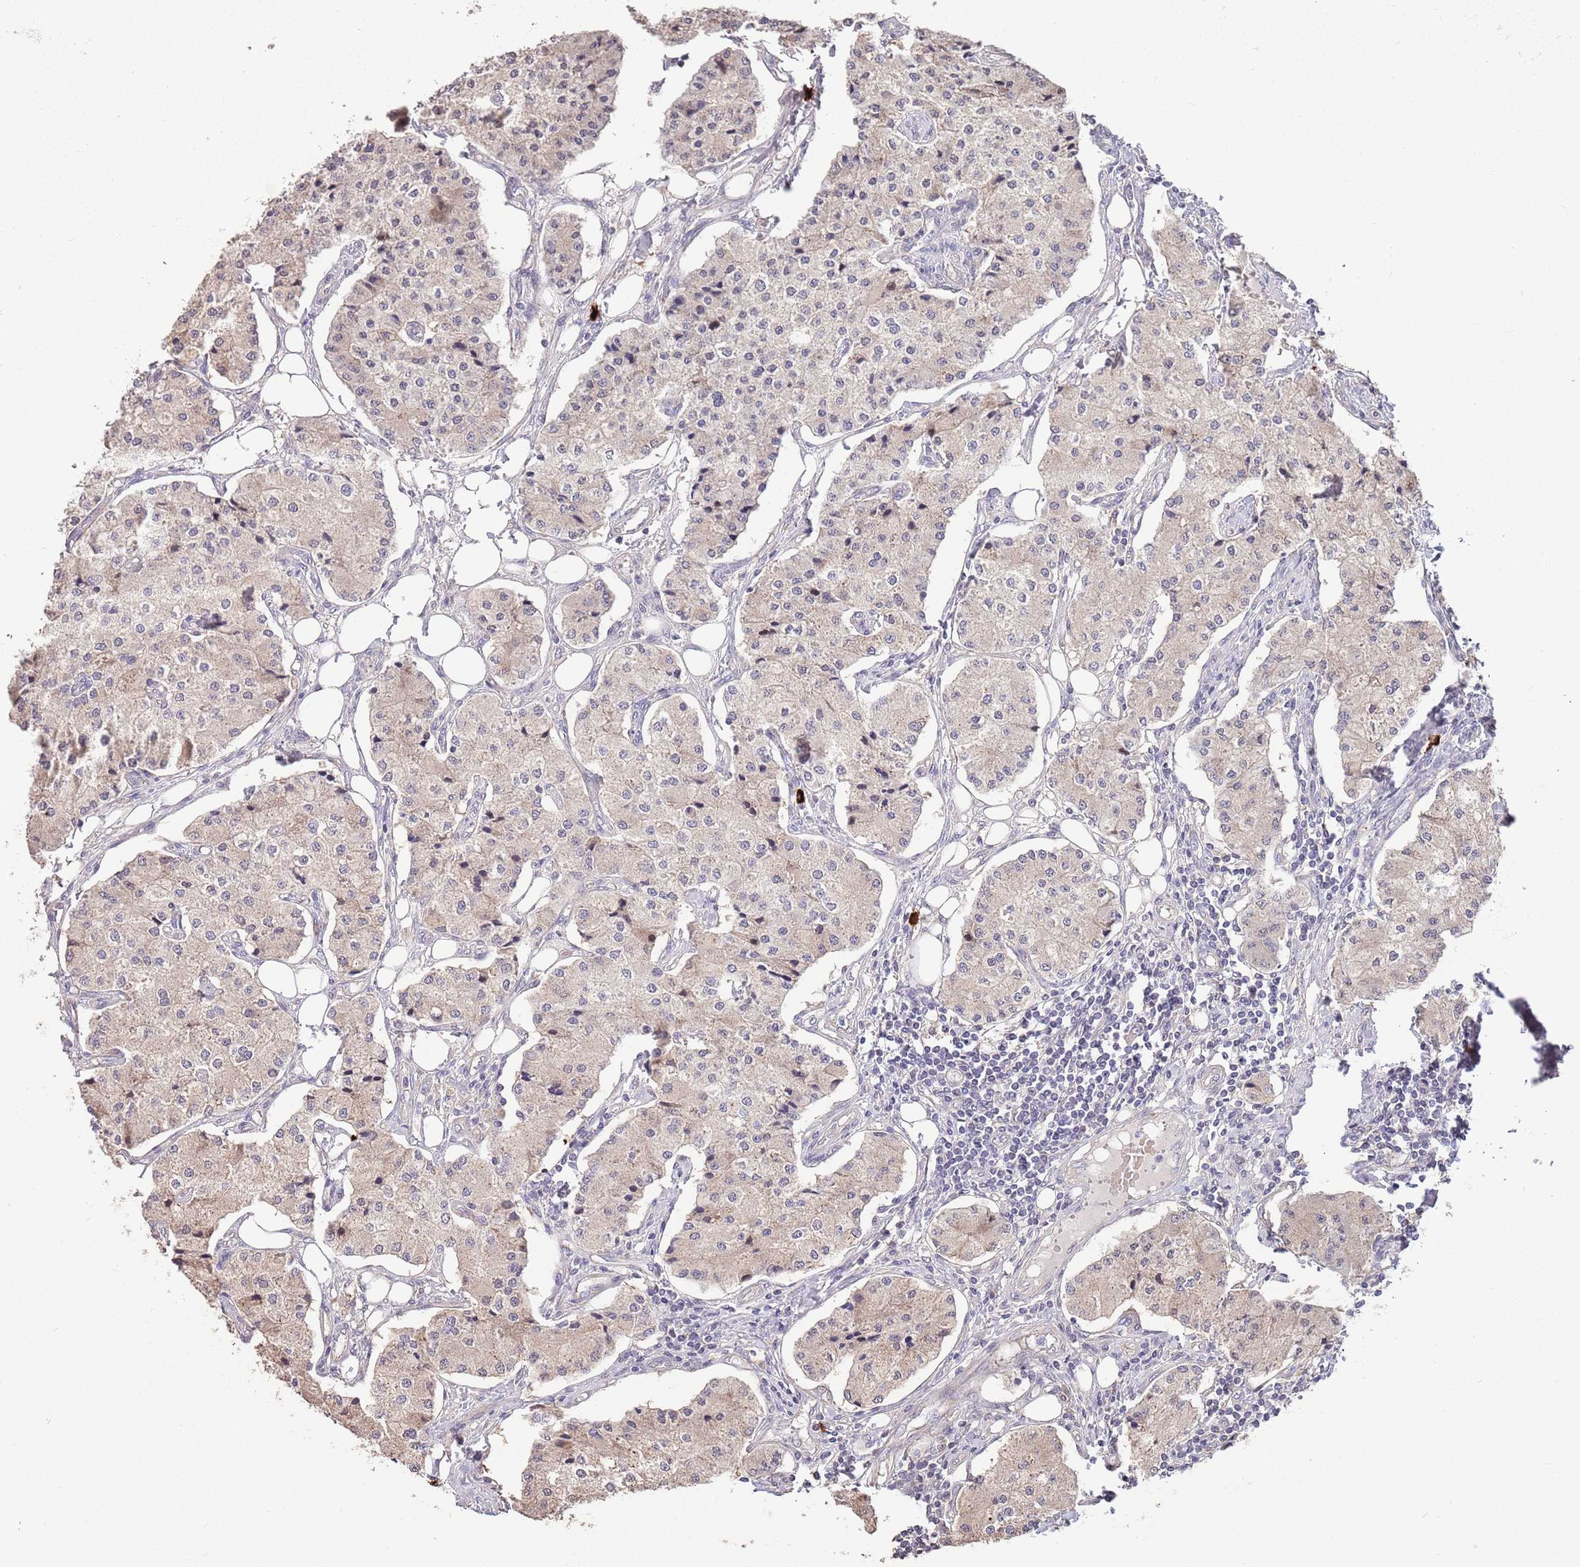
{"staining": {"intensity": "weak", "quantity": "25%-75%", "location": "cytoplasmic/membranous"}, "tissue": "carcinoid", "cell_type": "Tumor cells", "image_type": "cancer", "snomed": [{"axis": "morphology", "description": "Carcinoid, malignant, NOS"}, {"axis": "topography", "description": "Colon"}], "caption": "Immunohistochemistry of human carcinoid (malignant) exhibits low levels of weak cytoplasmic/membranous staining in about 25%-75% of tumor cells.", "gene": "MARVELD2", "patient": {"sex": "female", "age": 52}}